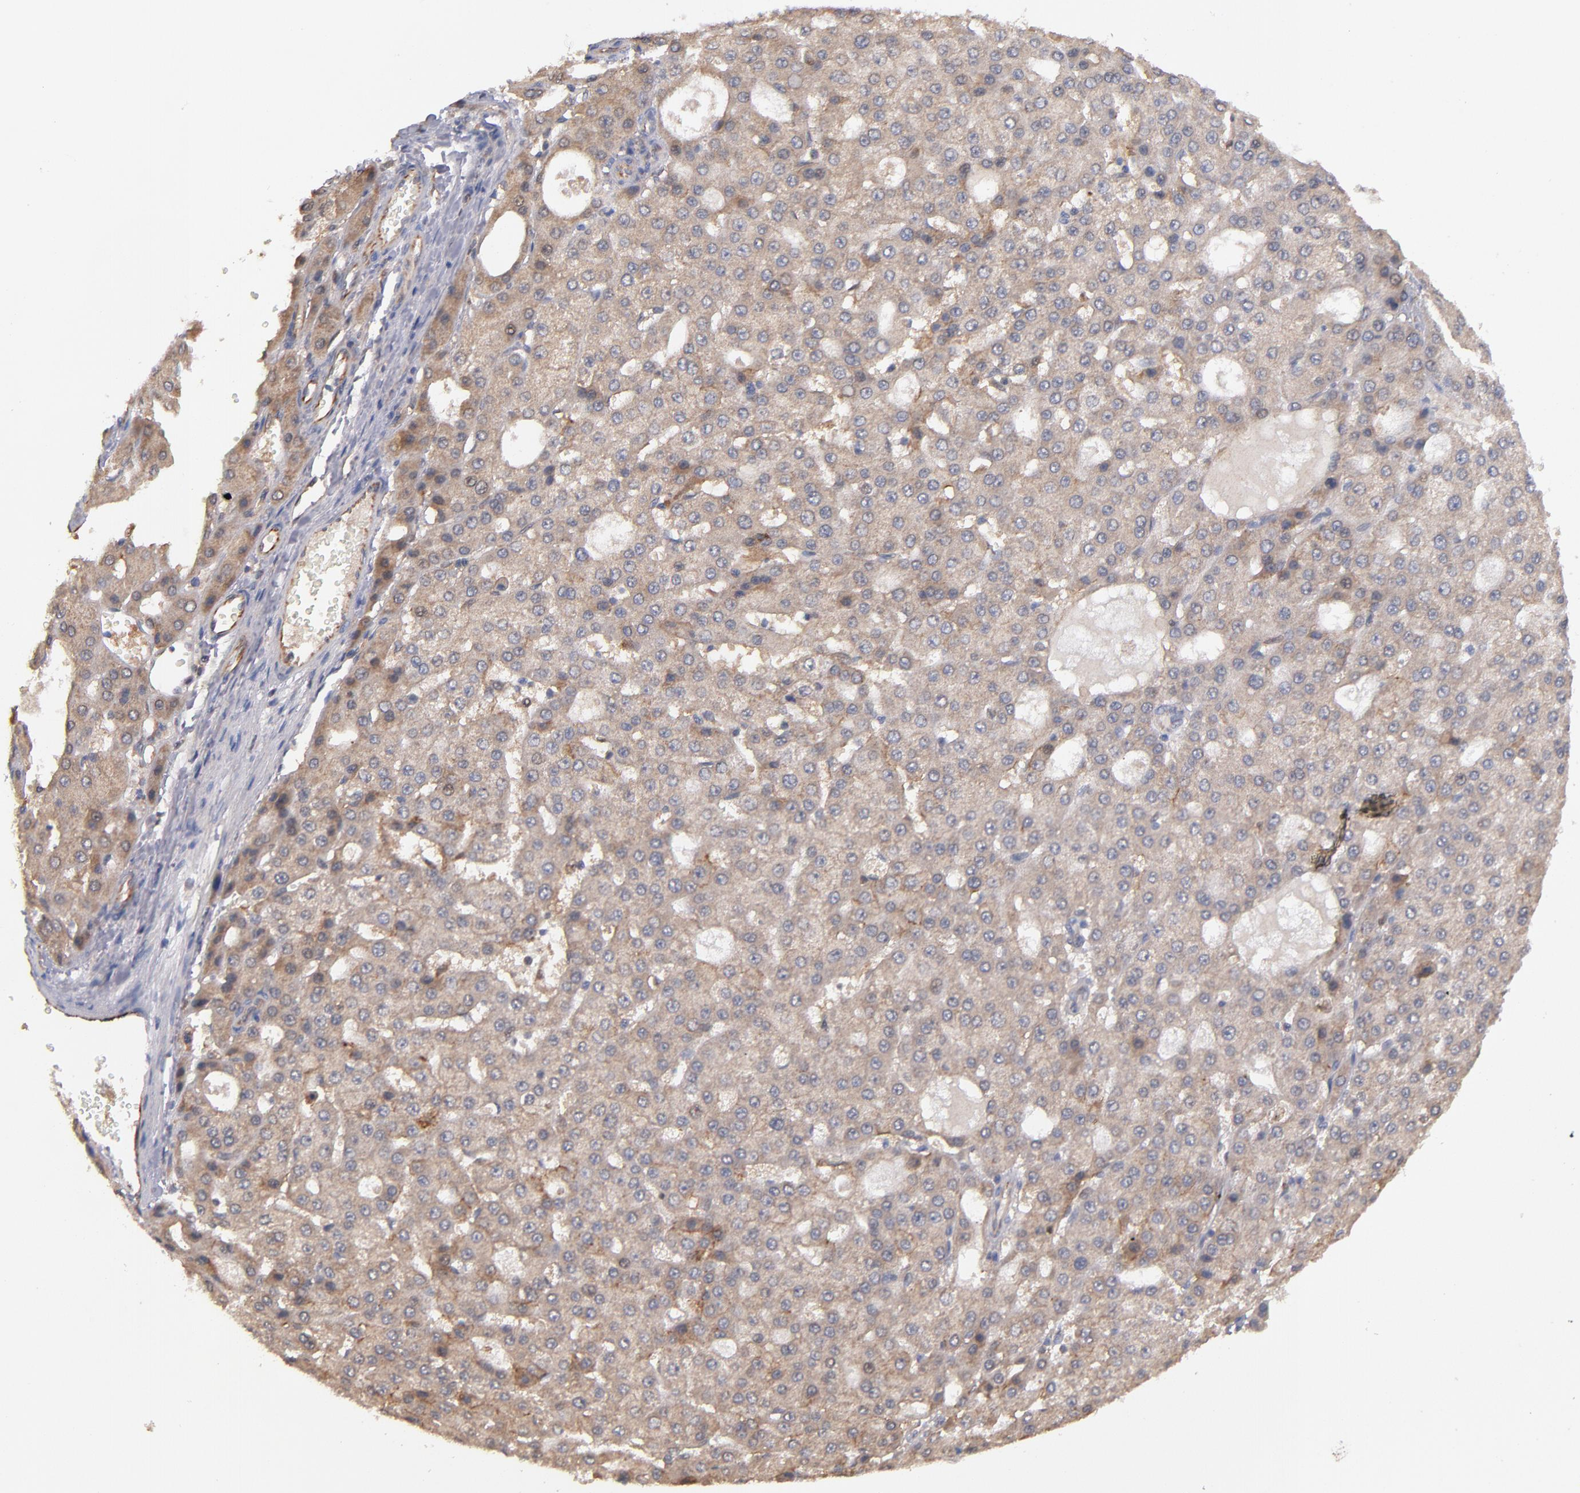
{"staining": {"intensity": "moderate", "quantity": ">75%", "location": "cytoplasmic/membranous"}, "tissue": "liver cancer", "cell_type": "Tumor cells", "image_type": "cancer", "snomed": [{"axis": "morphology", "description": "Carcinoma, Hepatocellular, NOS"}, {"axis": "topography", "description": "Liver"}], "caption": "IHC histopathology image of hepatocellular carcinoma (liver) stained for a protein (brown), which demonstrates medium levels of moderate cytoplasmic/membranous expression in approximately >75% of tumor cells.", "gene": "GMFG", "patient": {"sex": "male", "age": 47}}